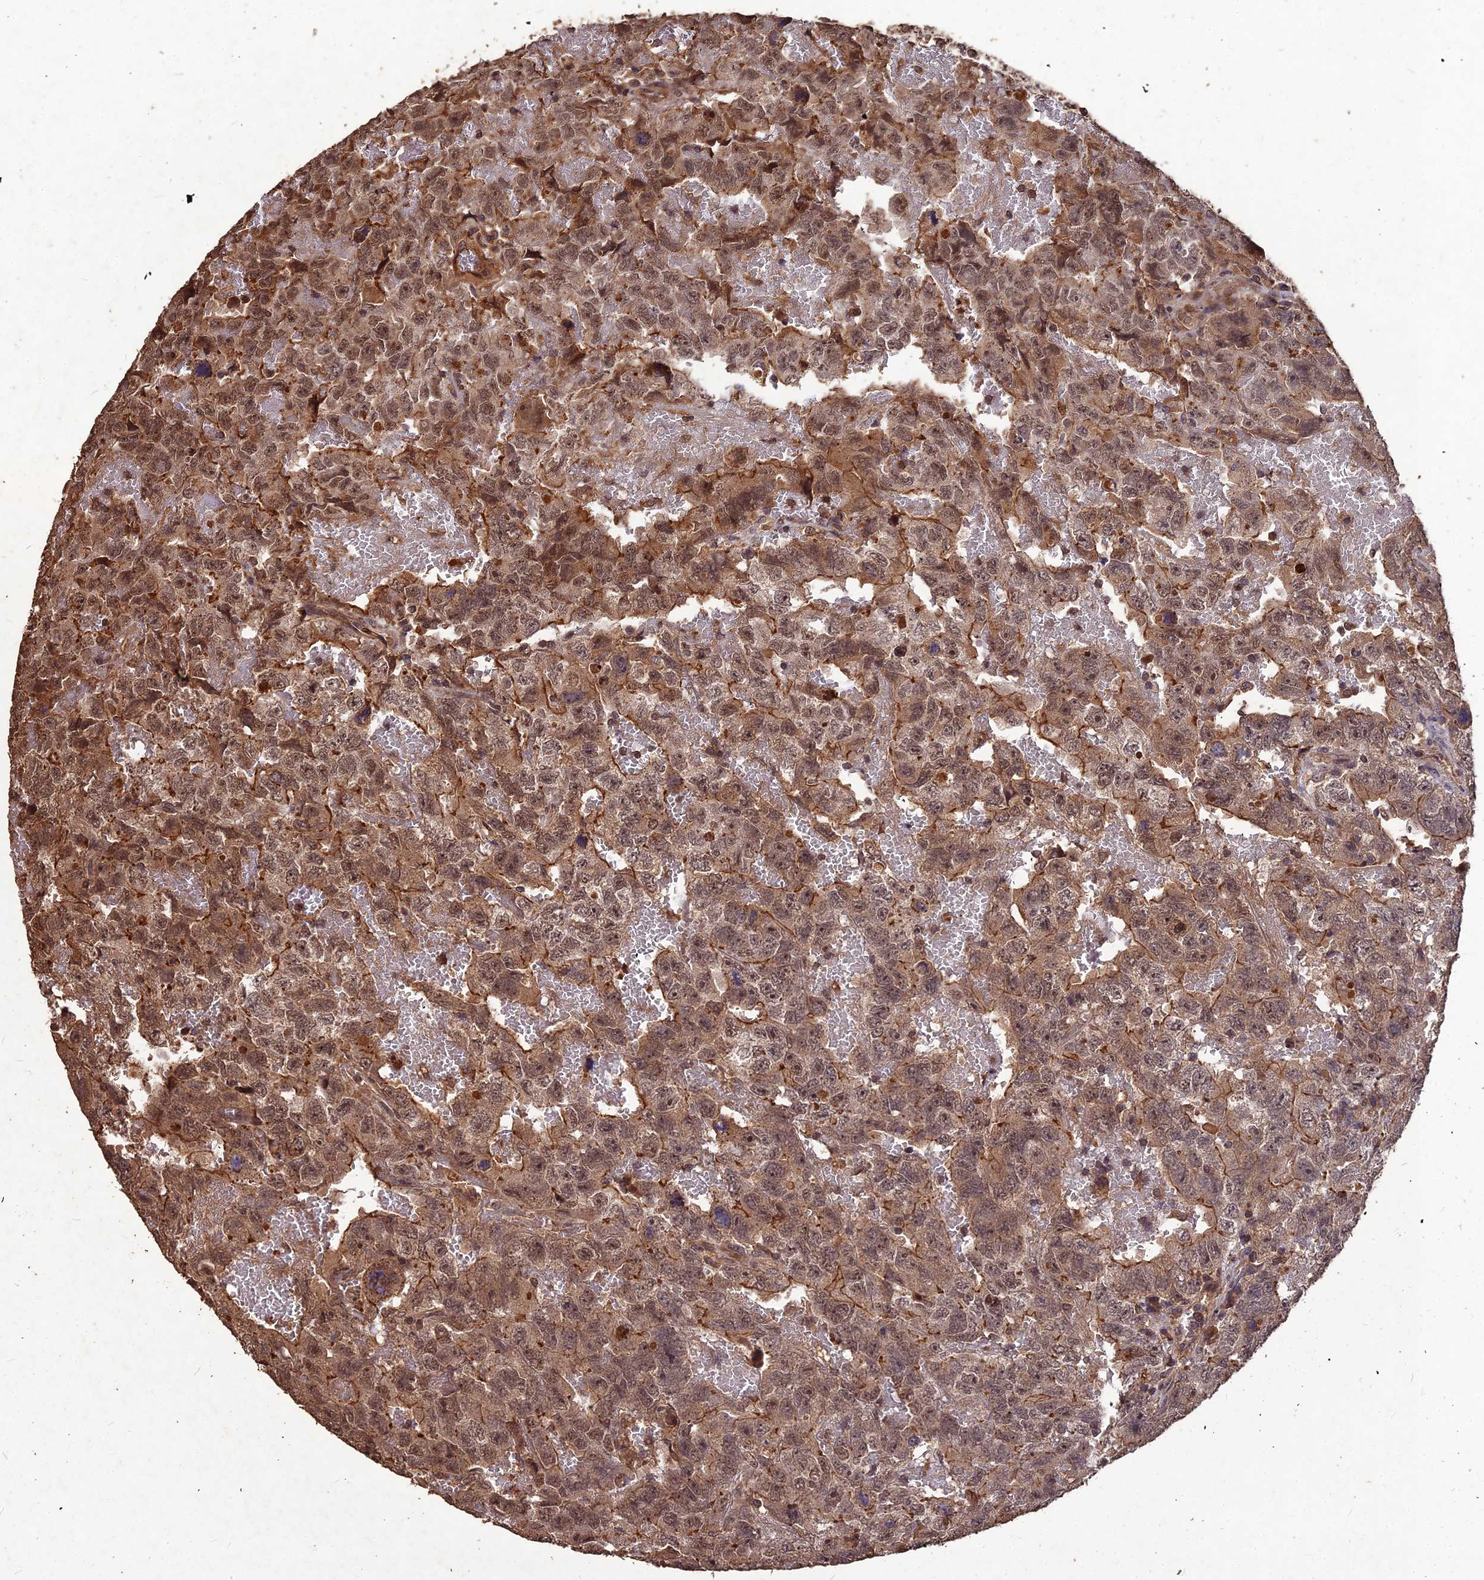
{"staining": {"intensity": "moderate", "quantity": ">75%", "location": "cytoplasmic/membranous,nuclear"}, "tissue": "testis cancer", "cell_type": "Tumor cells", "image_type": "cancer", "snomed": [{"axis": "morphology", "description": "Carcinoma, Embryonal, NOS"}, {"axis": "topography", "description": "Testis"}], "caption": "There is medium levels of moderate cytoplasmic/membranous and nuclear staining in tumor cells of testis cancer (embryonal carcinoma), as demonstrated by immunohistochemical staining (brown color).", "gene": "SYMPK", "patient": {"sex": "male", "age": 45}}